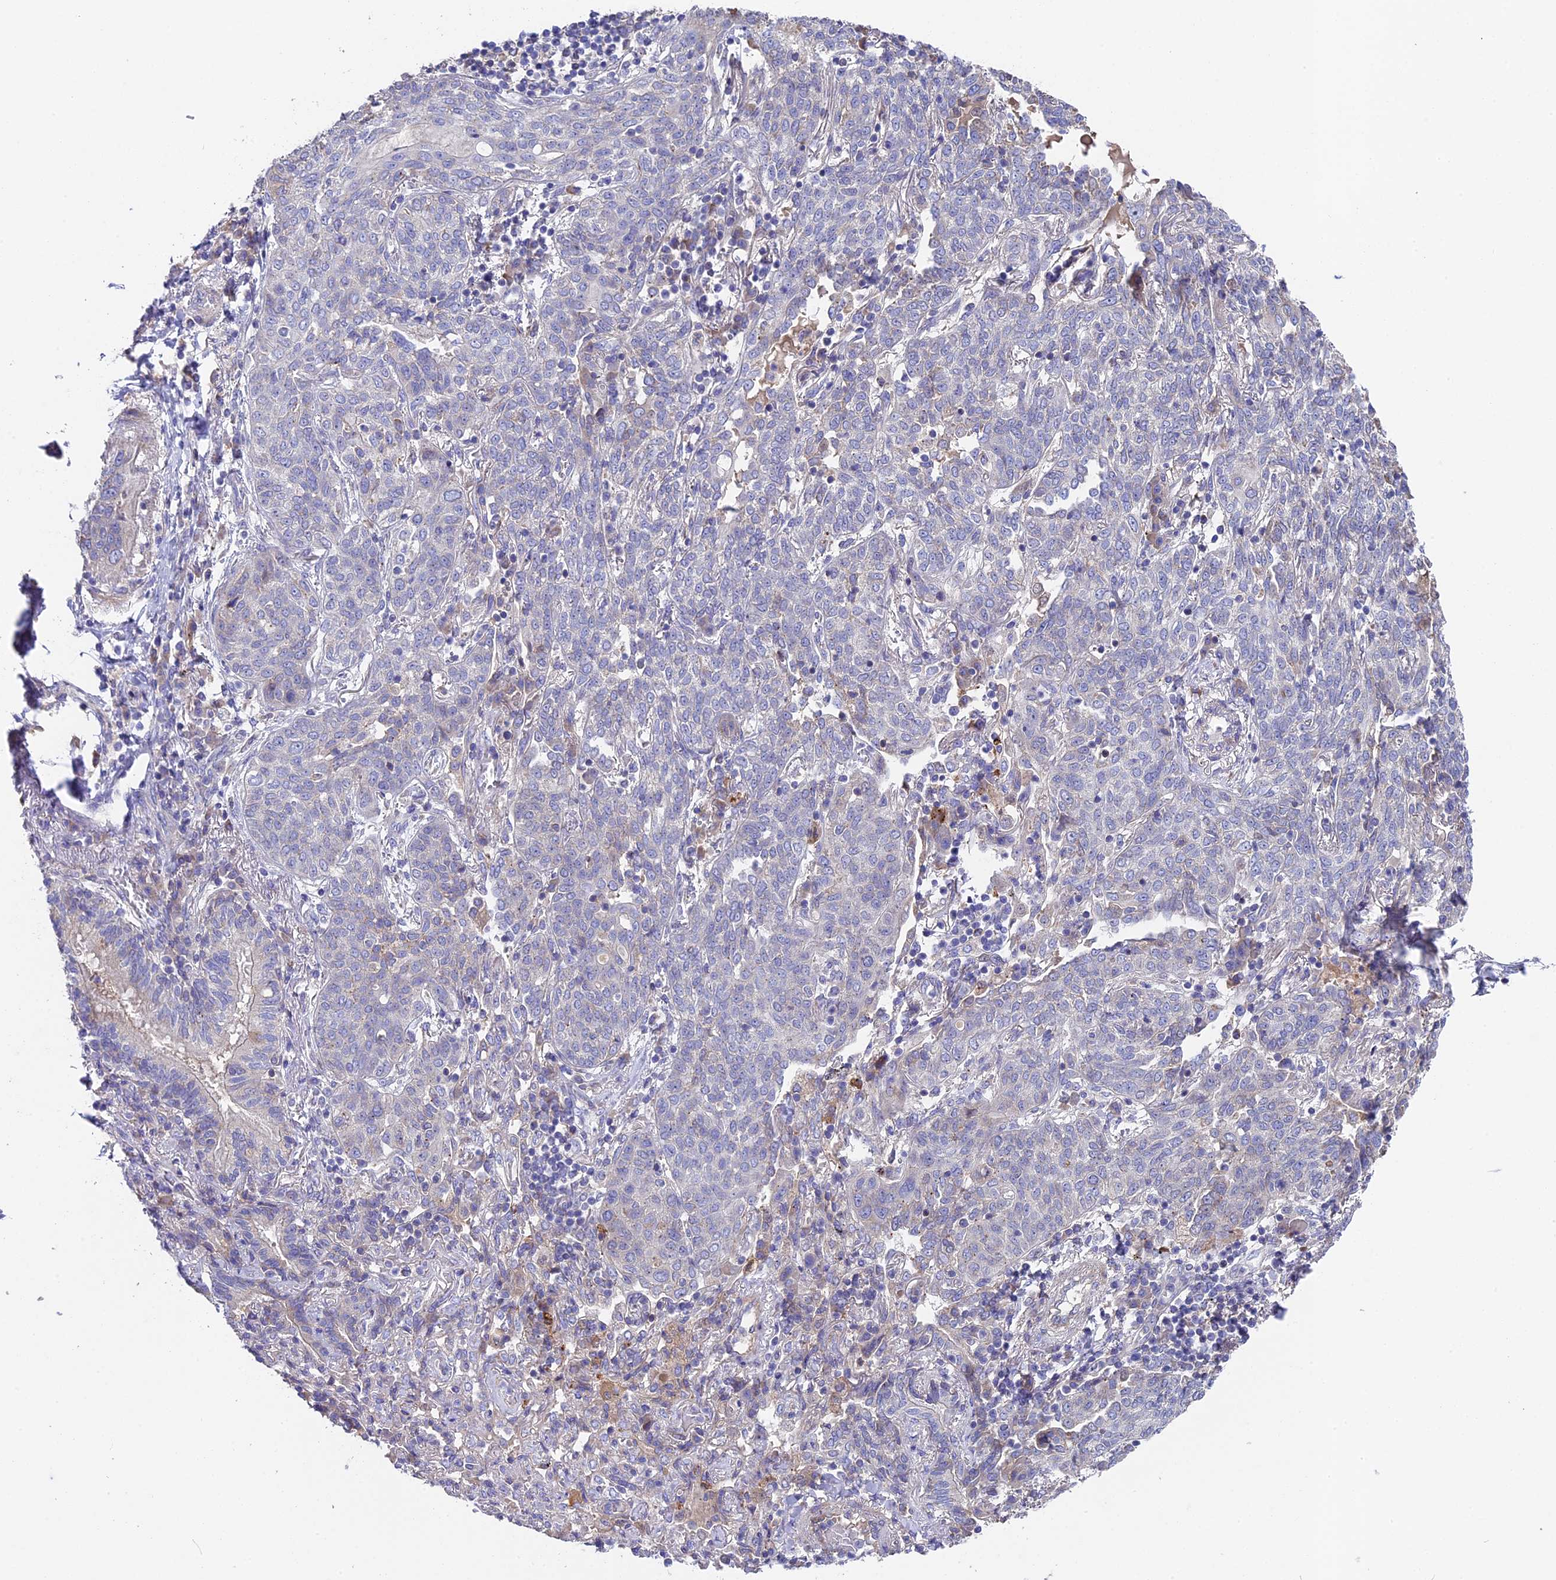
{"staining": {"intensity": "negative", "quantity": "none", "location": "none"}, "tissue": "lung cancer", "cell_type": "Tumor cells", "image_type": "cancer", "snomed": [{"axis": "morphology", "description": "Squamous cell carcinoma, NOS"}, {"axis": "topography", "description": "Lung"}], "caption": "Tumor cells are negative for protein expression in human squamous cell carcinoma (lung).", "gene": "PIGU", "patient": {"sex": "female", "age": 70}}